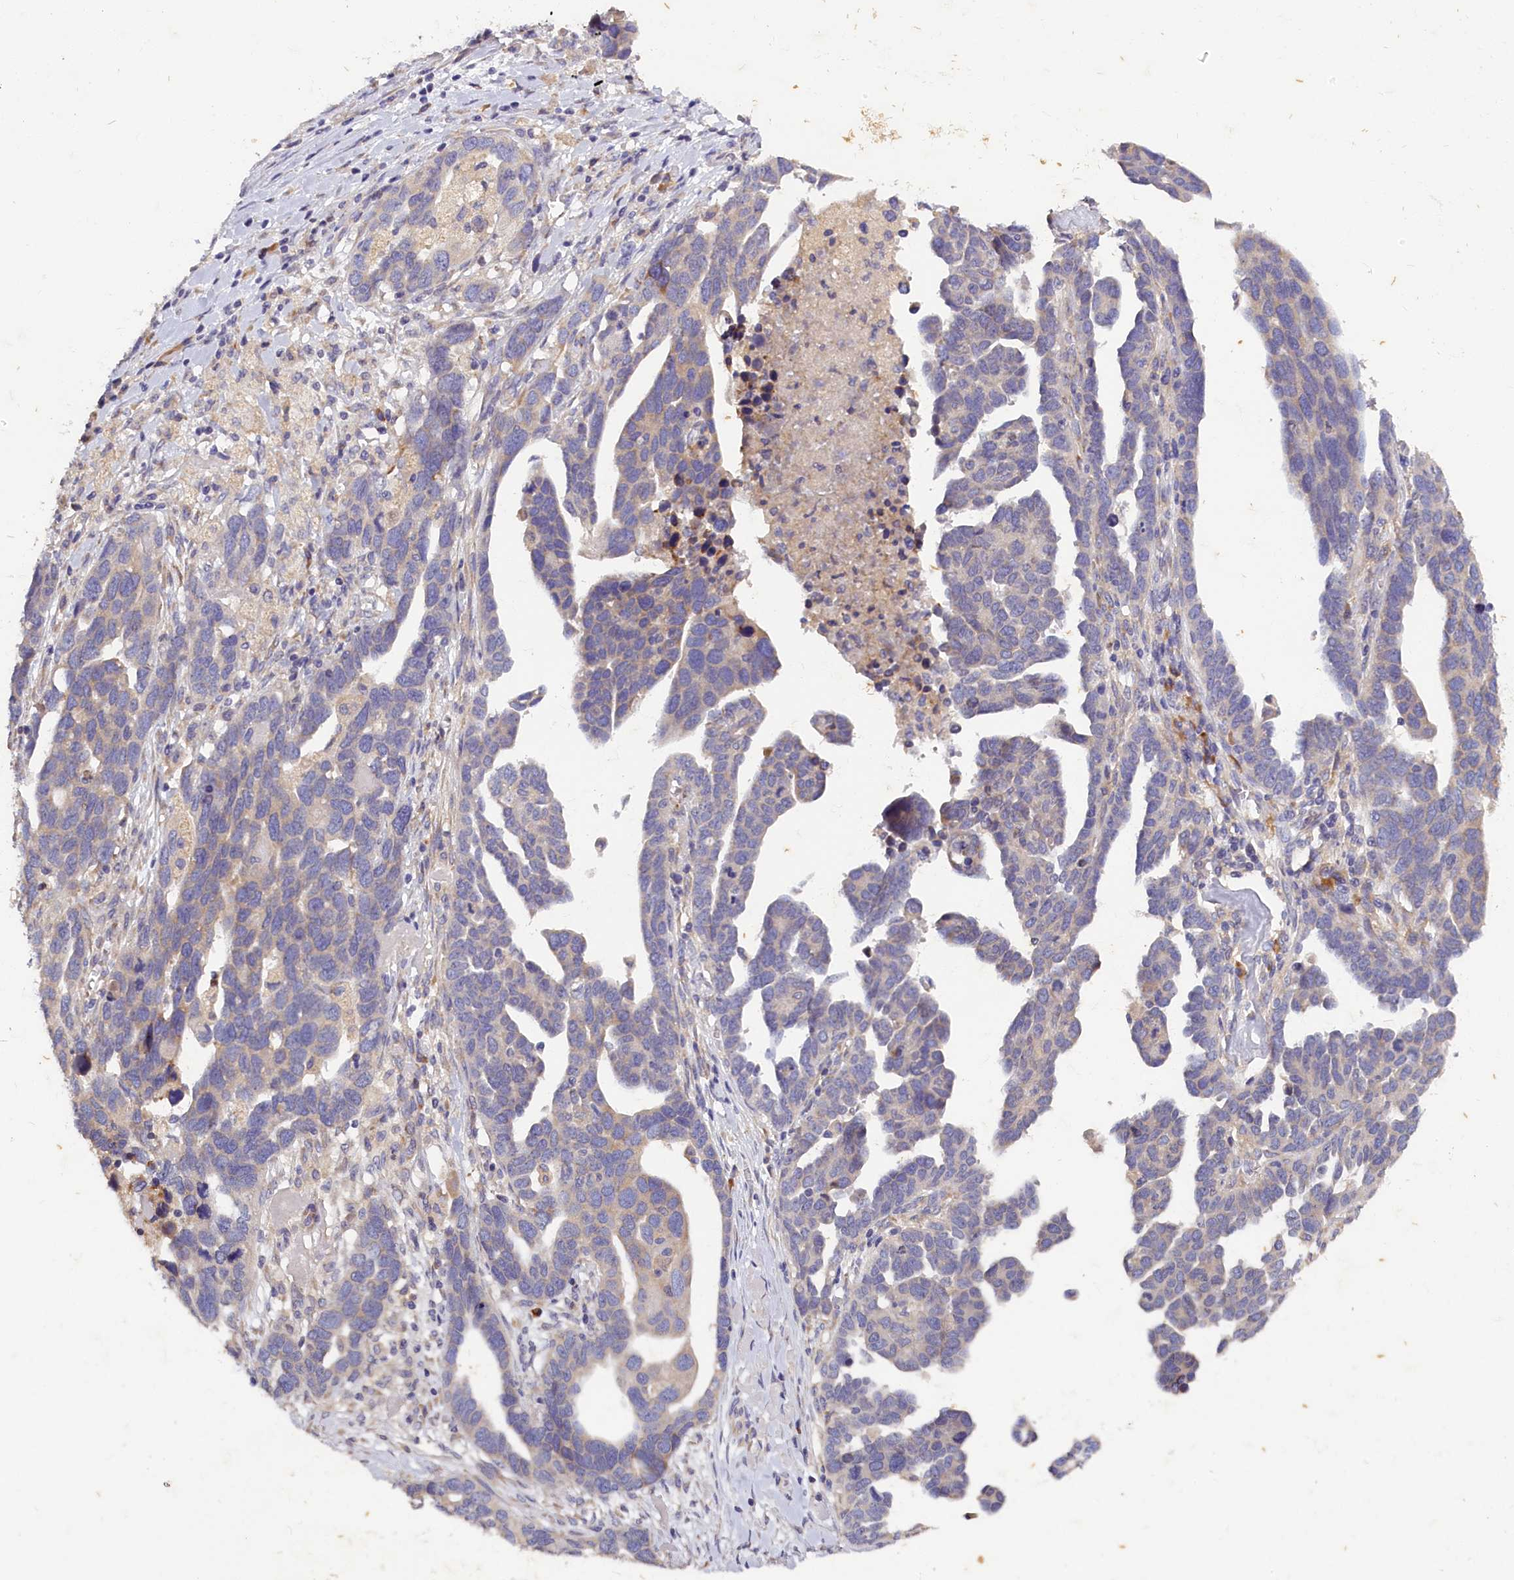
{"staining": {"intensity": "negative", "quantity": "none", "location": "none"}, "tissue": "ovarian cancer", "cell_type": "Tumor cells", "image_type": "cancer", "snomed": [{"axis": "morphology", "description": "Cystadenocarcinoma, serous, NOS"}, {"axis": "topography", "description": "Ovary"}], "caption": "The photomicrograph displays no significant staining in tumor cells of ovarian cancer (serous cystadenocarcinoma).", "gene": "ST7L", "patient": {"sex": "female", "age": 54}}